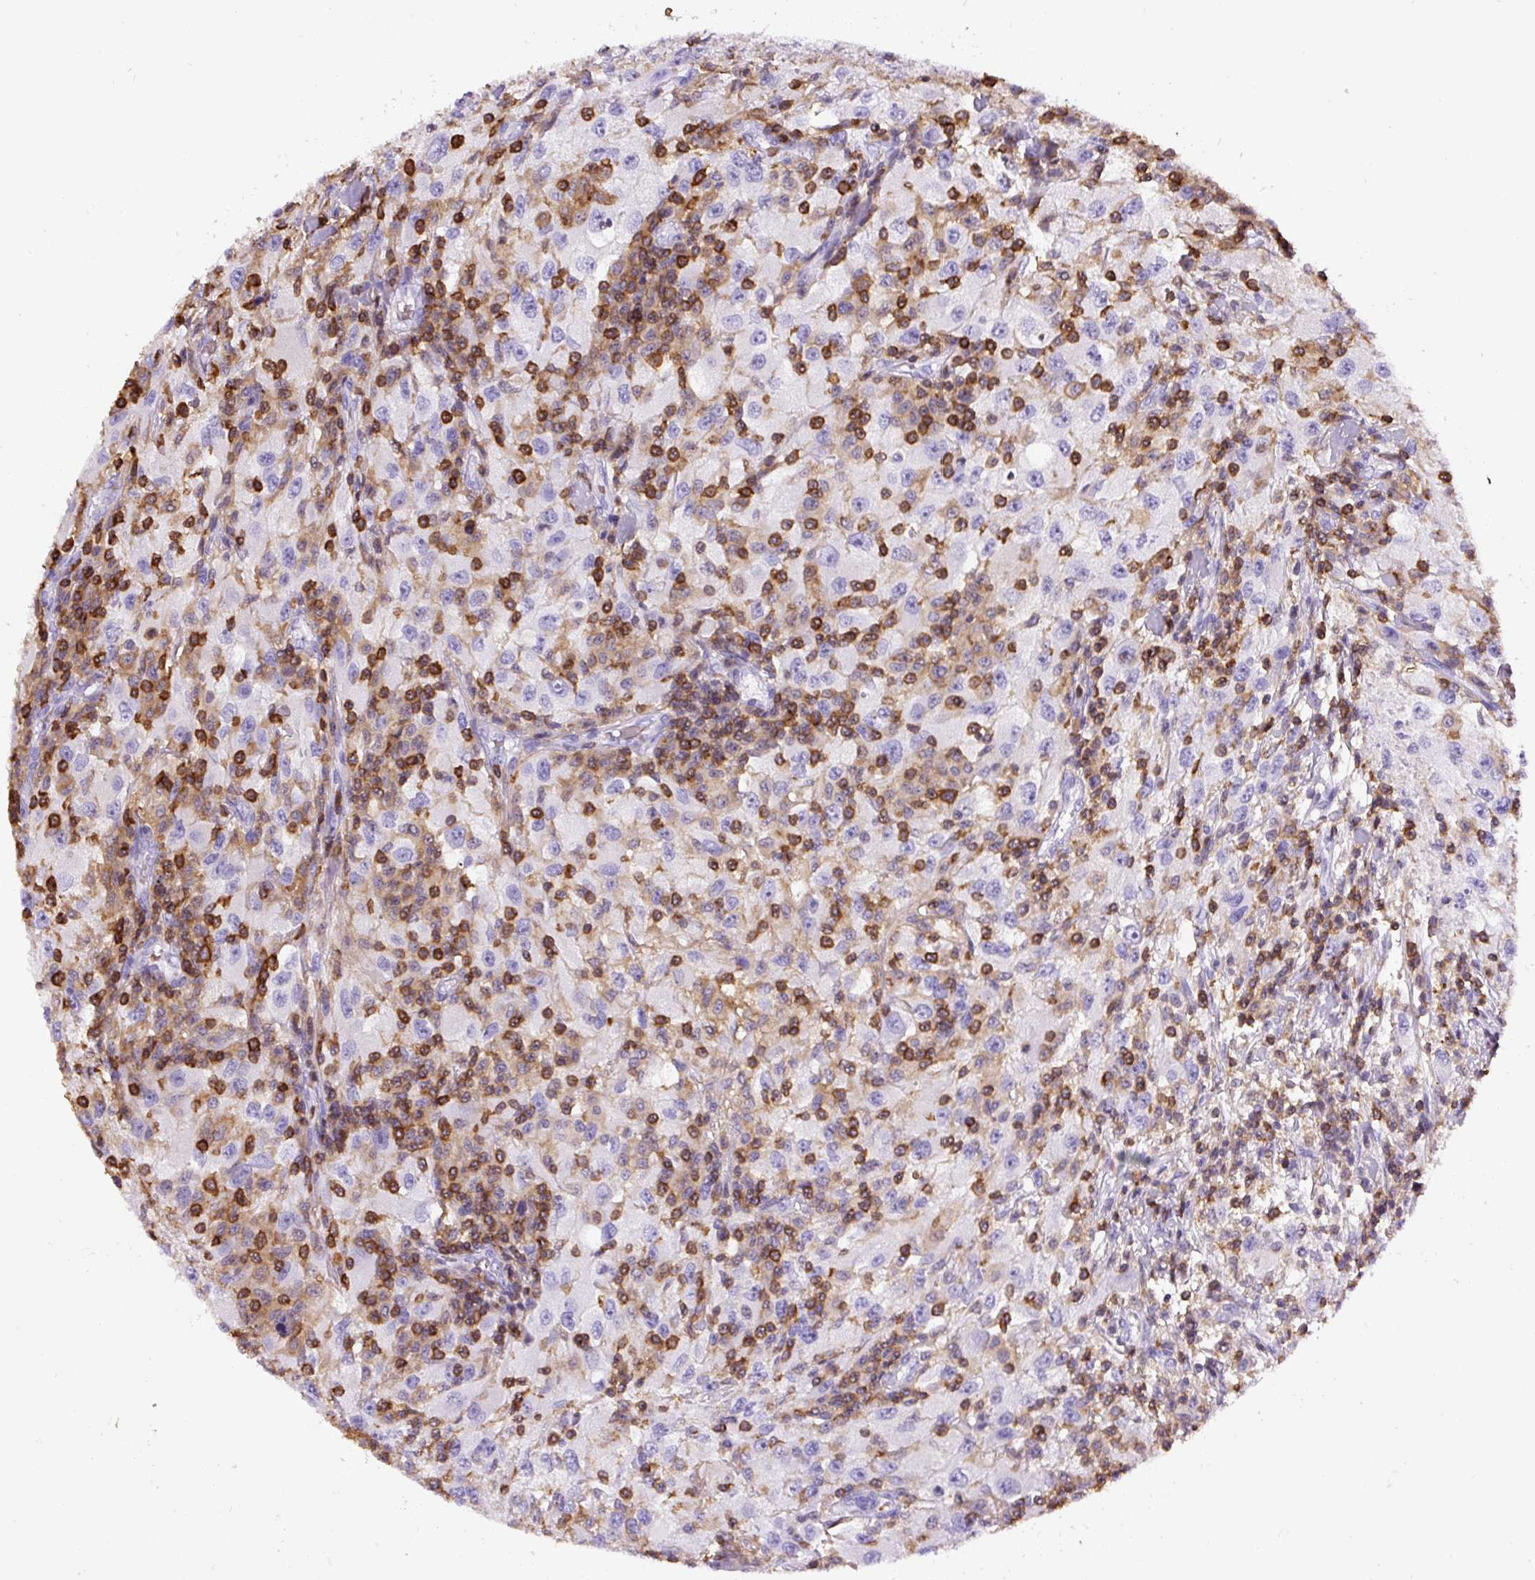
{"staining": {"intensity": "weak", "quantity": "<25%", "location": "cytoplasmic/membranous"}, "tissue": "renal cancer", "cell_type": "Tumor cells", "image_type": "cancer", "snomed": [{"axis": "morphology", "description": "Adenocarcinoma, NOS"}, {"axis": "topography", "description": "Kidney"}], "caption": "Photomicrograph shows no significant protein positivity in tumor cells of renal cancer (adenocarcinoma). (DAB (3,3'-diaminobenzidine) IHC, high magnification).", "gene": "FAM228B", "patient": {"sex": "female", "age": 67}}